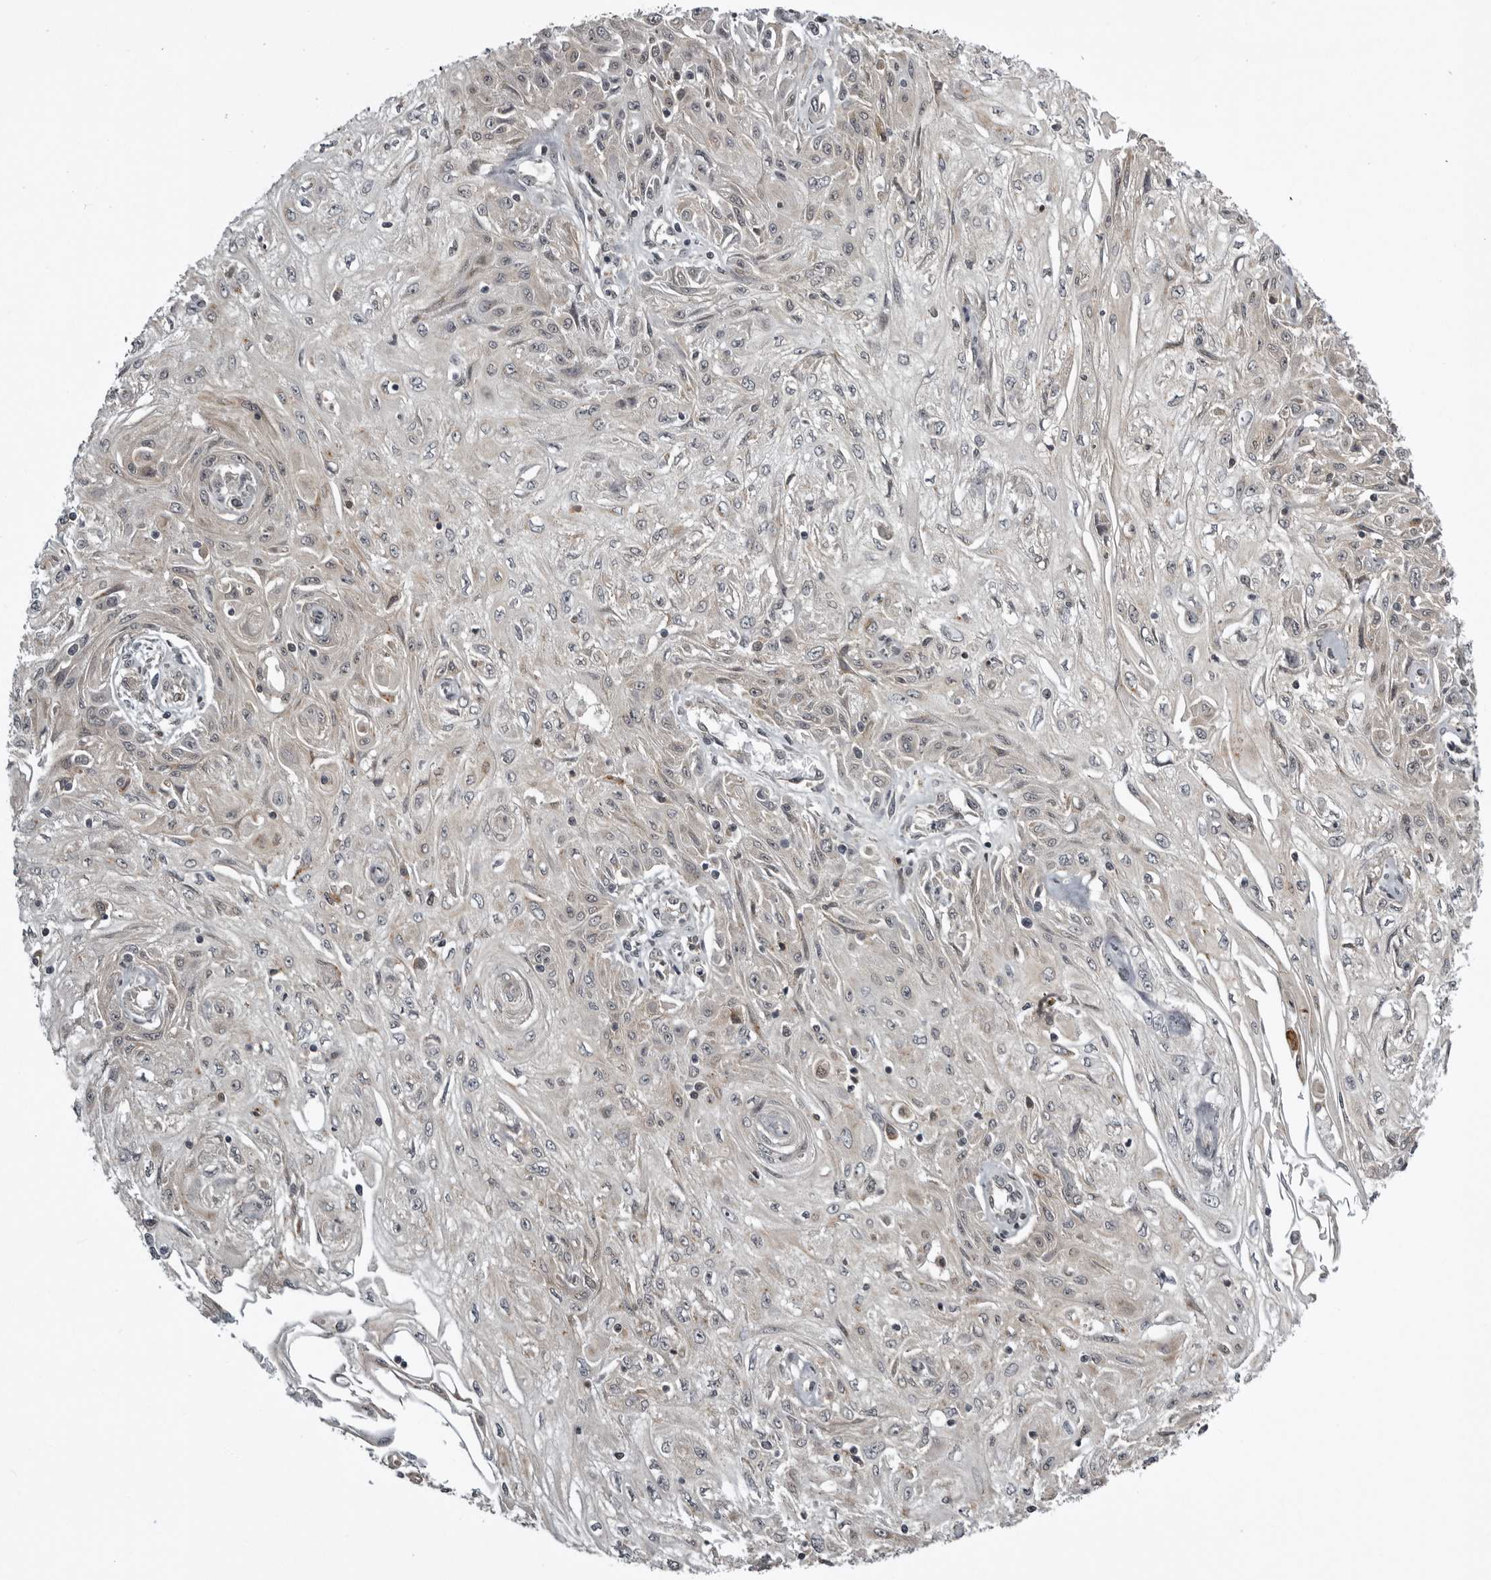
{"staining": {"intensity": "negative", "quantity": "none", "location": "none"}, "tissue": "skin cancer", "cell_type": "Tumor cells", "image_type": "cancer", "snomed": [{"axis": "morphology", "description": "Squamous cell carcinoma, NOS"}, {"axis": "morphology", "description": "Squamous cell carcinoma, metastatic, NOS"}, {"axis": "topography", "description": "Skin"}, {"axis": "topography", "description": "Lymph node"}], "caption": "High power microscopy image of an IHC micrograph of skin metastatic squamous cell carcinoma, revealing no significant expression in tumor cells.", "gene": "SNX16", "patient": {"sex": "male", "age": 75}}